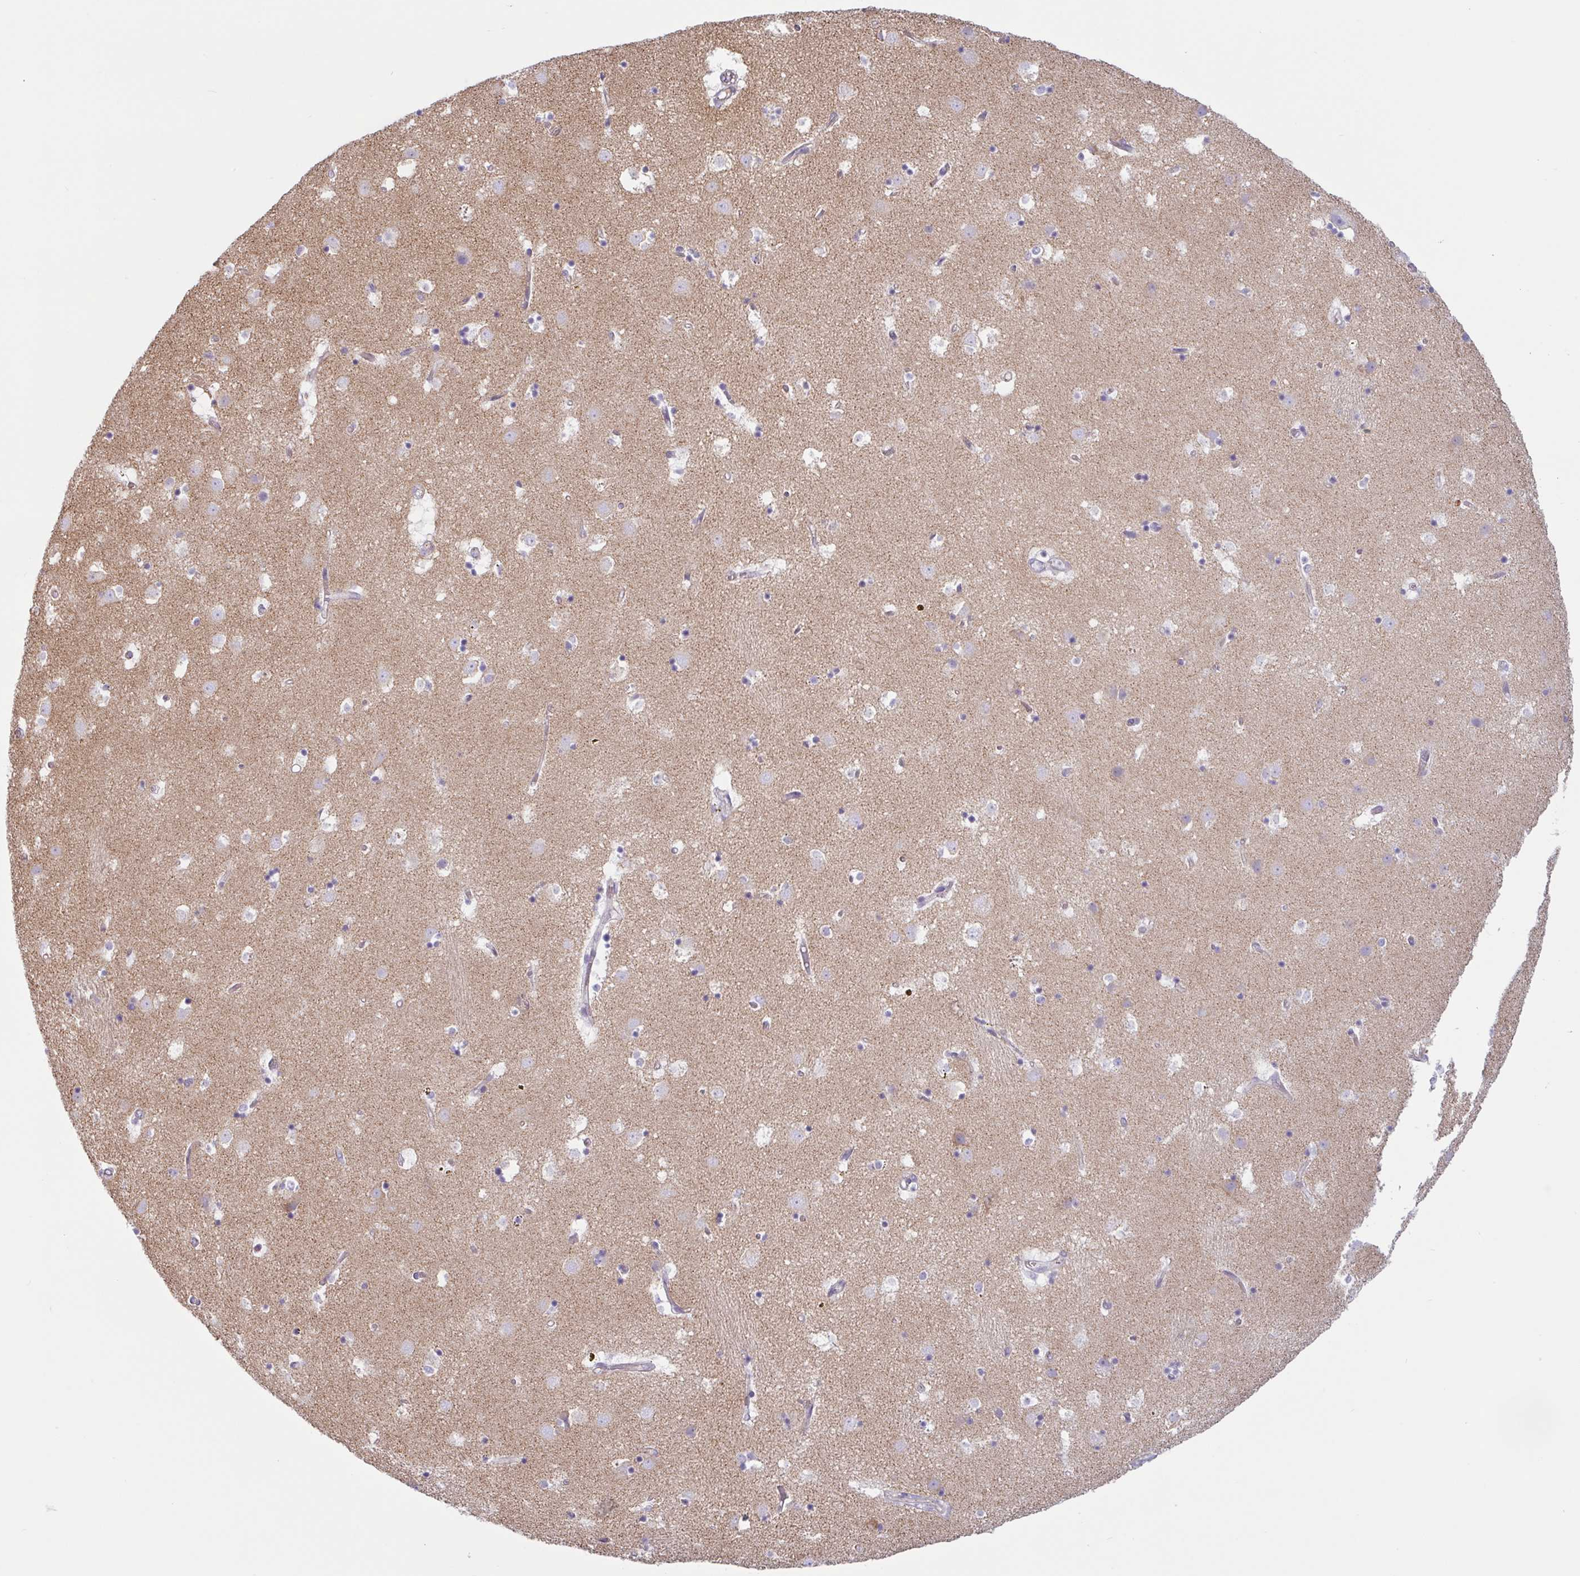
{"staining": {"intensity": "negative", "quantity": "none", "location": "none"}, "tissue": "caudate", "cell_type": "Glial cells", "image_type": "normal", "snomed": [{"axis": "morphology", "description": "Normal tissue, NOS"}, {"axis": "topography", "description": "Lateral ventricle wall"}], "caption": "Image shows no protein positivity in glial cells of unremarkable caudate. (DAB IHC with hematoxylin counter stain).", "gene": "MYH10", "patient": {"sex": "male", "age": 58}}